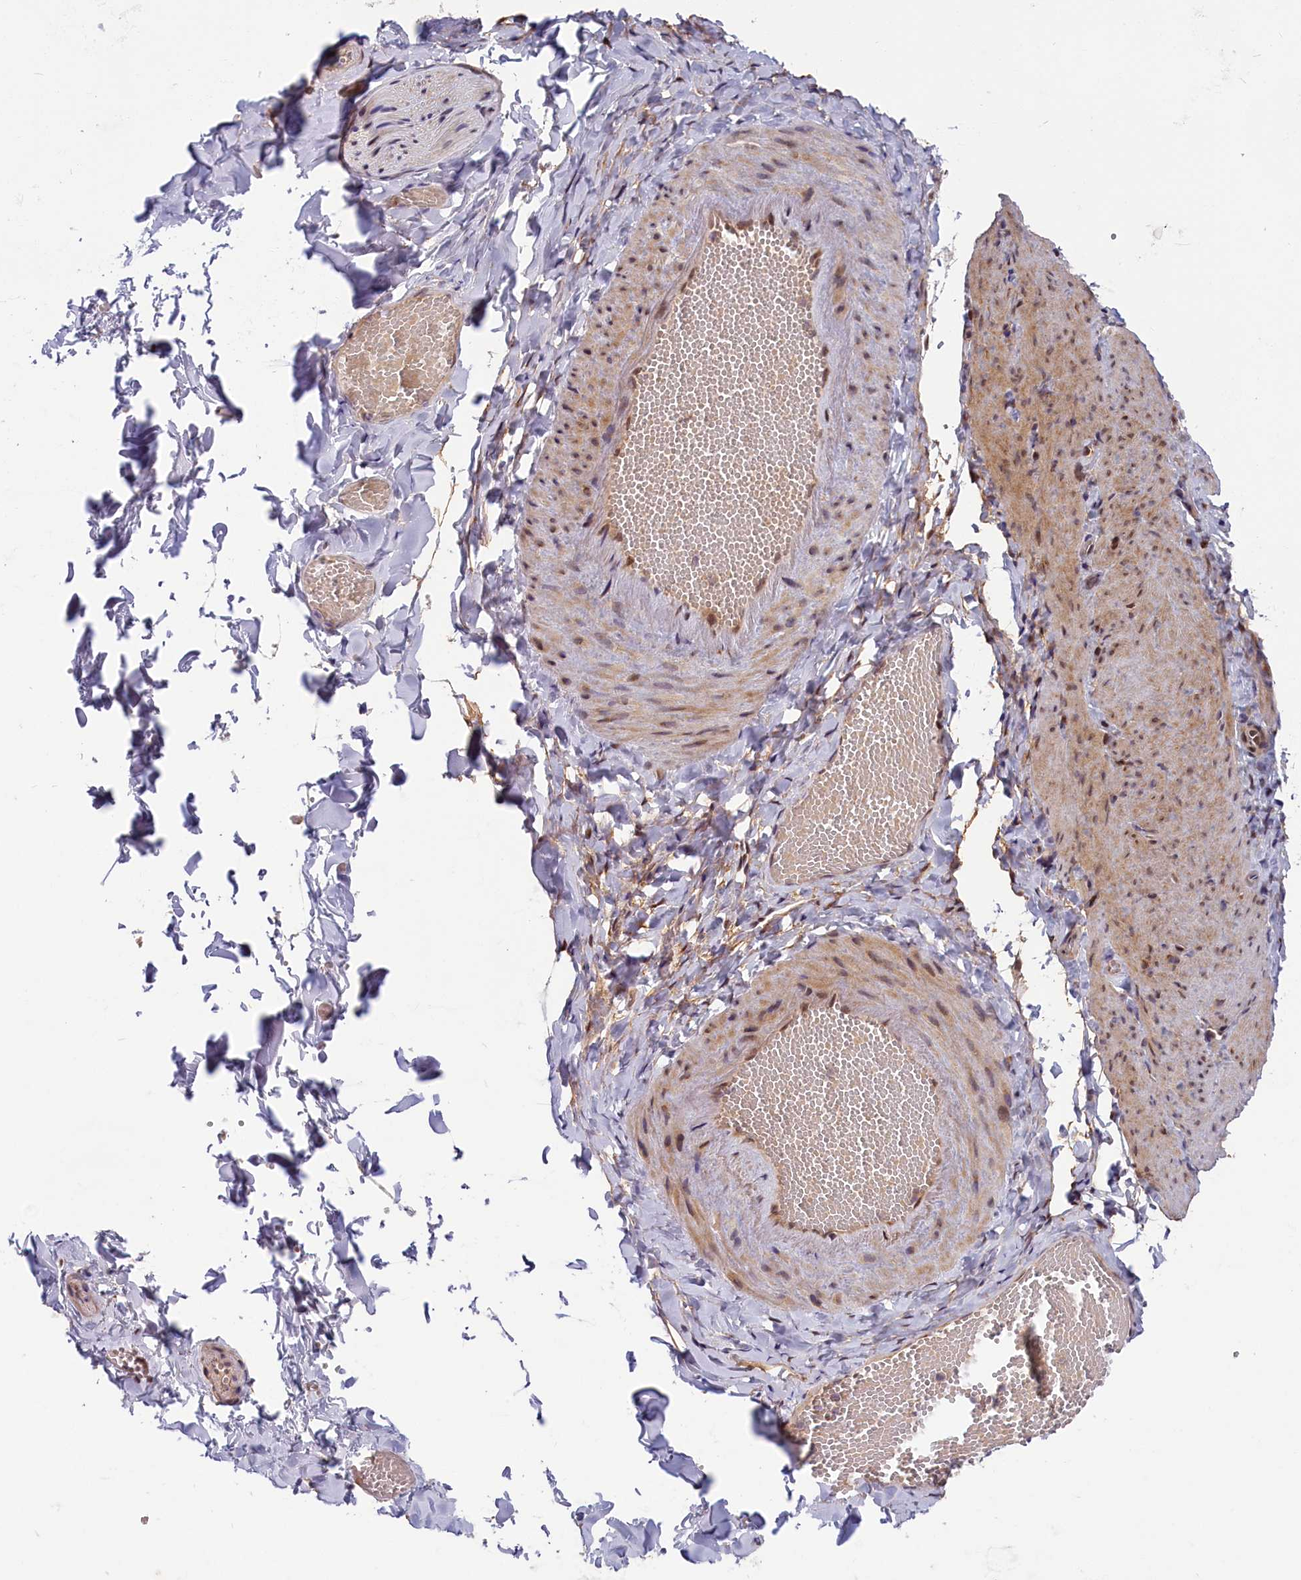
{"staining": {"intensity": "moderate", "quantity": "25%-75%", "location": "cytoplasmic/membranous,nuclear"}, "tissue": "adipose tissue", "cell_type": "Adipocytes", "image_type": "normal", "snomed": [{"axis": "morphology", "description": "Normal tissue, NOS"}, {"axis": "topography", "description": "Gallbladder"}, {"axis": "topography", "description": "Peripheral nerve tissue"}], "caption": "Adipose tissue stained for a protein displays moderate cytoplasmic/membranous,nuclear positivity in adipocytes. The staining was performed using DAB (3,3'-diaminobenzidine), with brown indicating positive protein expression. Nuclei are stained blue with hematoxylin.", "gene": "CHST12", "patient": {"sex": "male", "age": 38}}